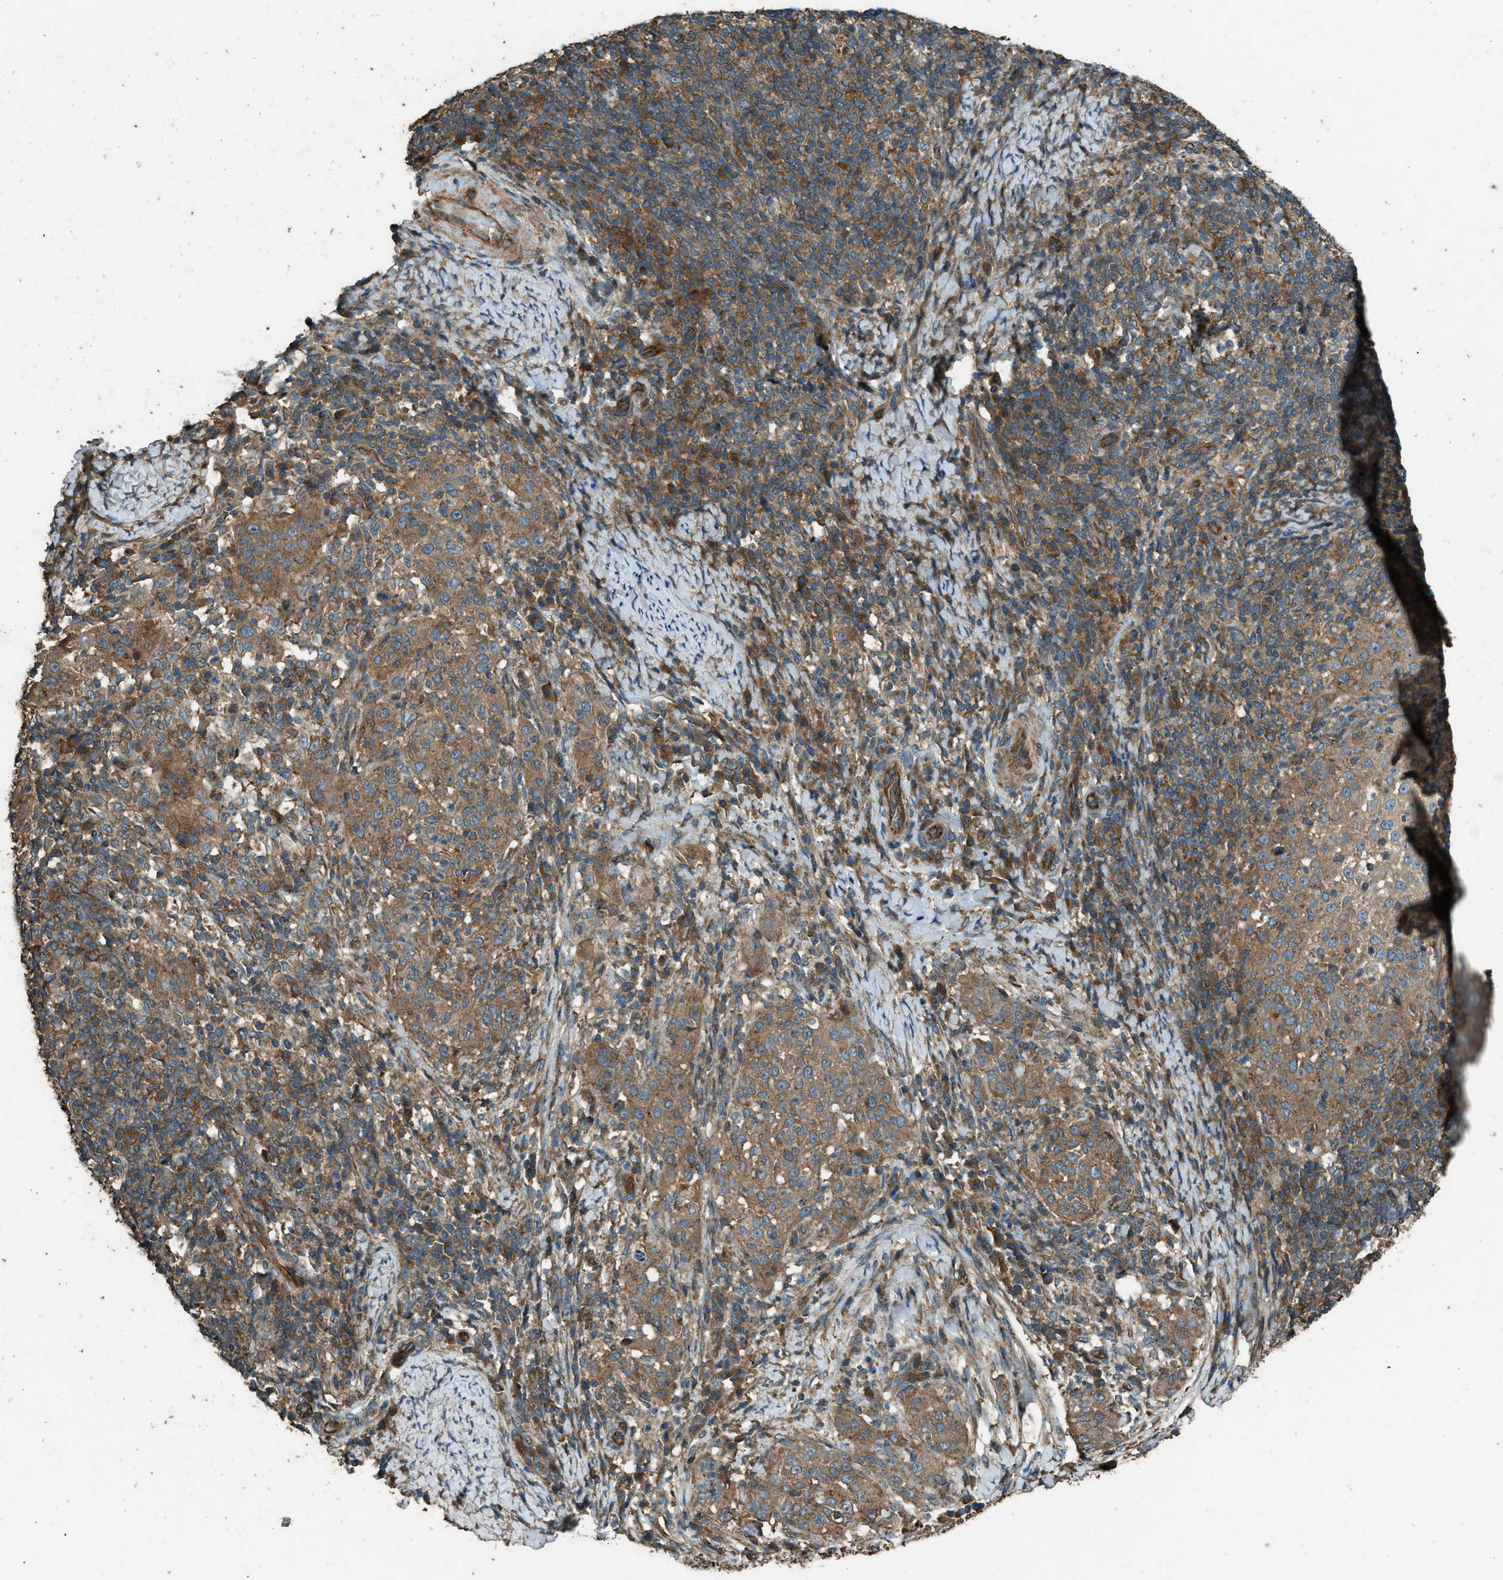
{"staining": {"intensity": "moderate", "quantity": ">75%", "location": "cytoplasmic/membranous"}, "tissue": "cervical cancer", "cell_type": "Tumor cells", "image_type": "cancer", "snomed": [{"axis": "morphology", "description": "Squamous cell carcinoma, NOS"}, {"axis": "topography", "description": "Cervix"}], "caption": "Cervical squamous cell carcinoma stained for a protein (brown) demonstrates moderate cytoplasmic/membranous positive expression in approximately >75% of tumor cells.", "gene": "MARS1", "patient": {"sex": "female", "age": 51}}